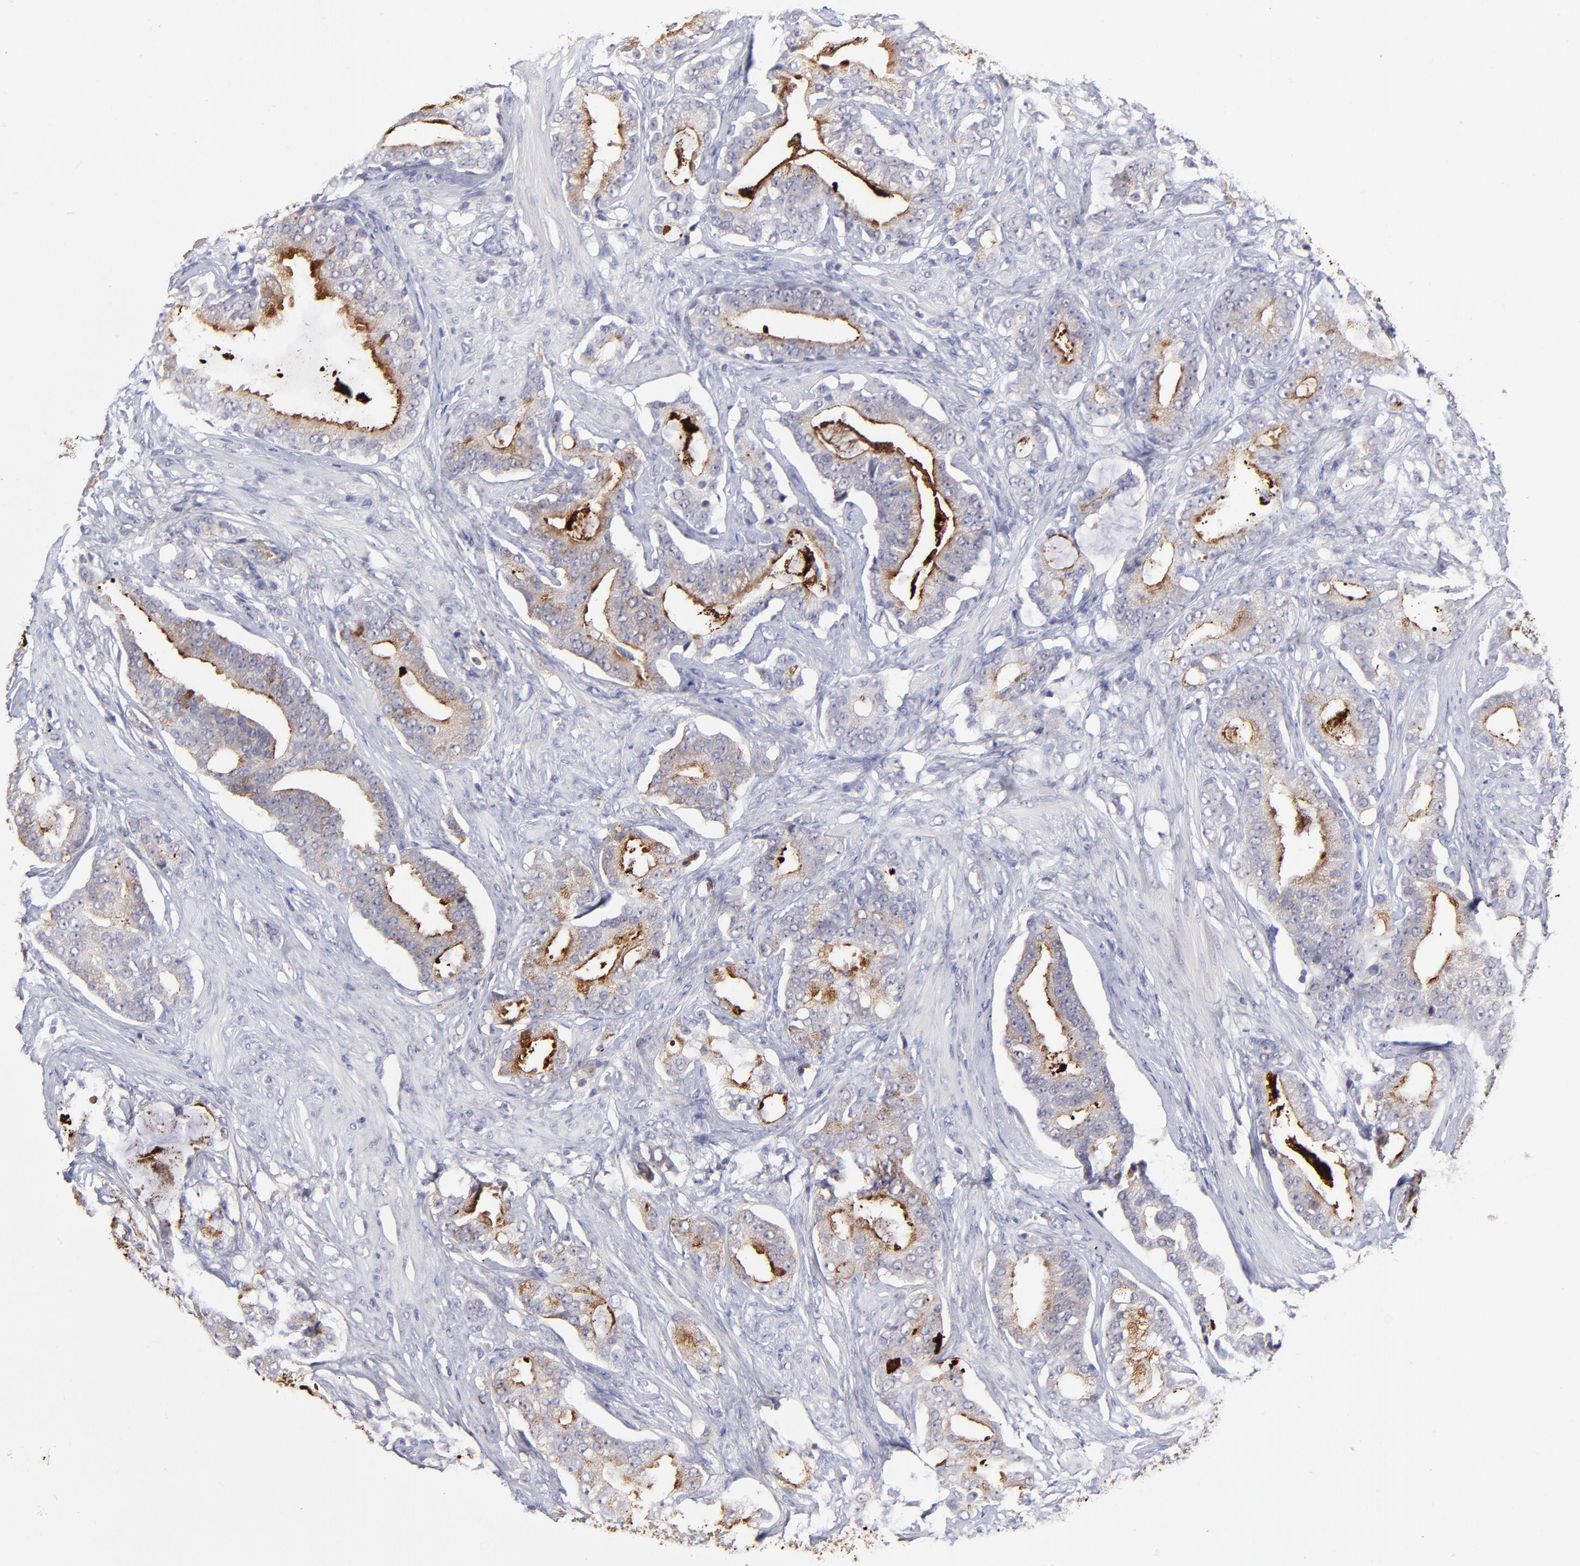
{"staining": {"intensity": "moderate", "quantity": "25%-75%", "location": "cytoplasmic/membranous"}, "tissue": "prostate cancer", "cell_type": "Tumor cells", "image_type": "cancer", "snomed": [{"axis": "morphology", "description": "Adenocarcinoma, Low grade"}, {"axis": "topography", "description": "Prostate"}], "caption": "Low-grade adenocarcinoma (prostate) stained with immunohistochemistry (IHC) reveals moderate cytoplasmic/membranous expression in about 25%-75% of tumor cells. (Brightfield microscopy of DAB IHC at high magnification).", "gene": "BTG2", "patient": {"sex": "male", "age": 58}}